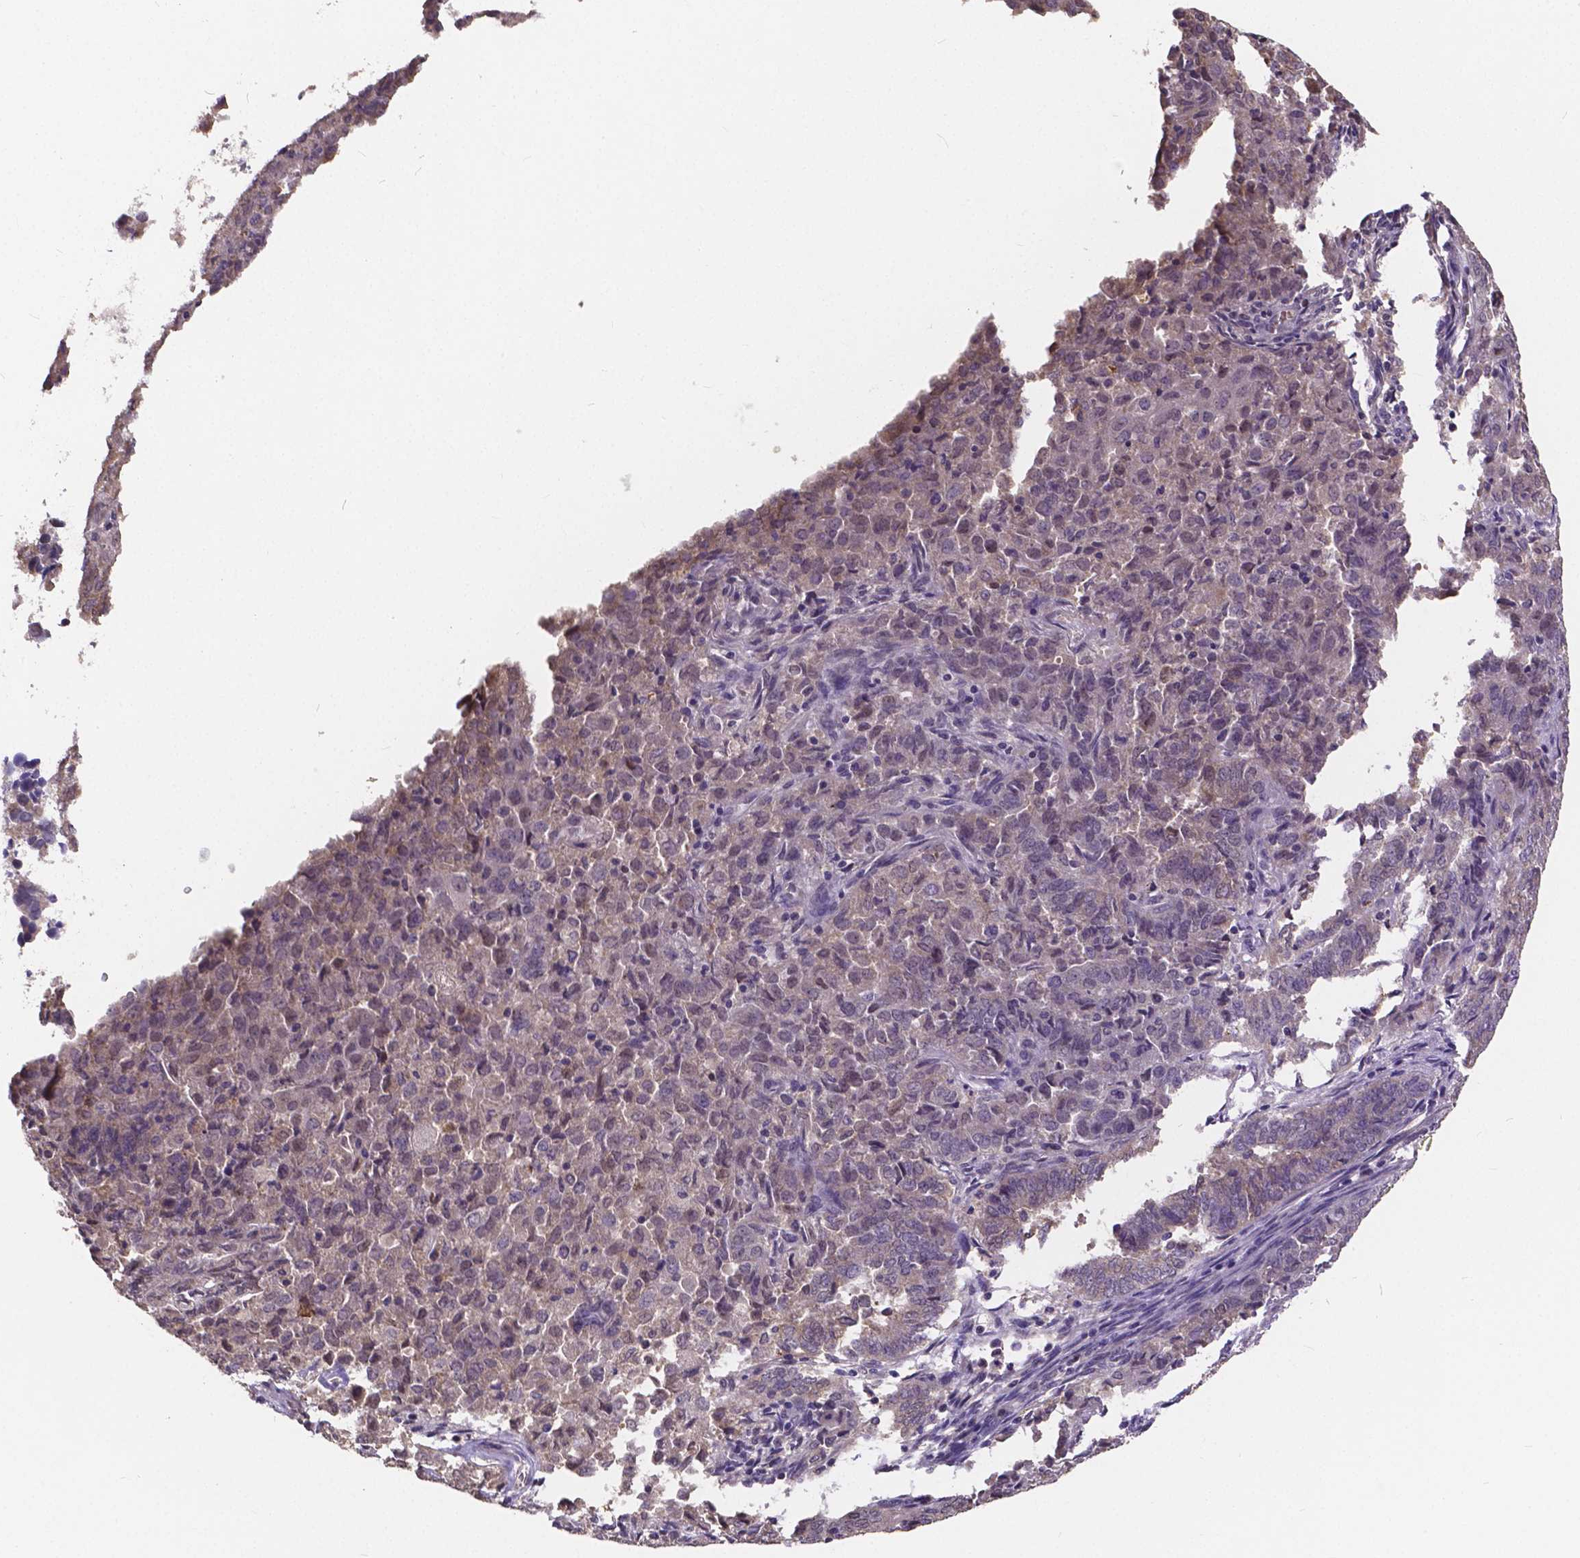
{"staining": {"intensity": "weak", "quantity": "<25%", "location": "cytoplasmic/membranous"}, "tissue": "endometrial cancer", "cell_type": "Tumor cells", "image_type": "cancer", "snomed": [{"axis": "morphology", "description": "Adenocarcinoma, NOS"}, {"axis": "topography", "description": "Endometrium"}], "caption": "Protein analysis of endometrial cancer (adenocarcinoma) exhibits no significant staining in tumor cells.", "gene": "CTNNA2", "patient": {"sex": "female", "age": 72}}